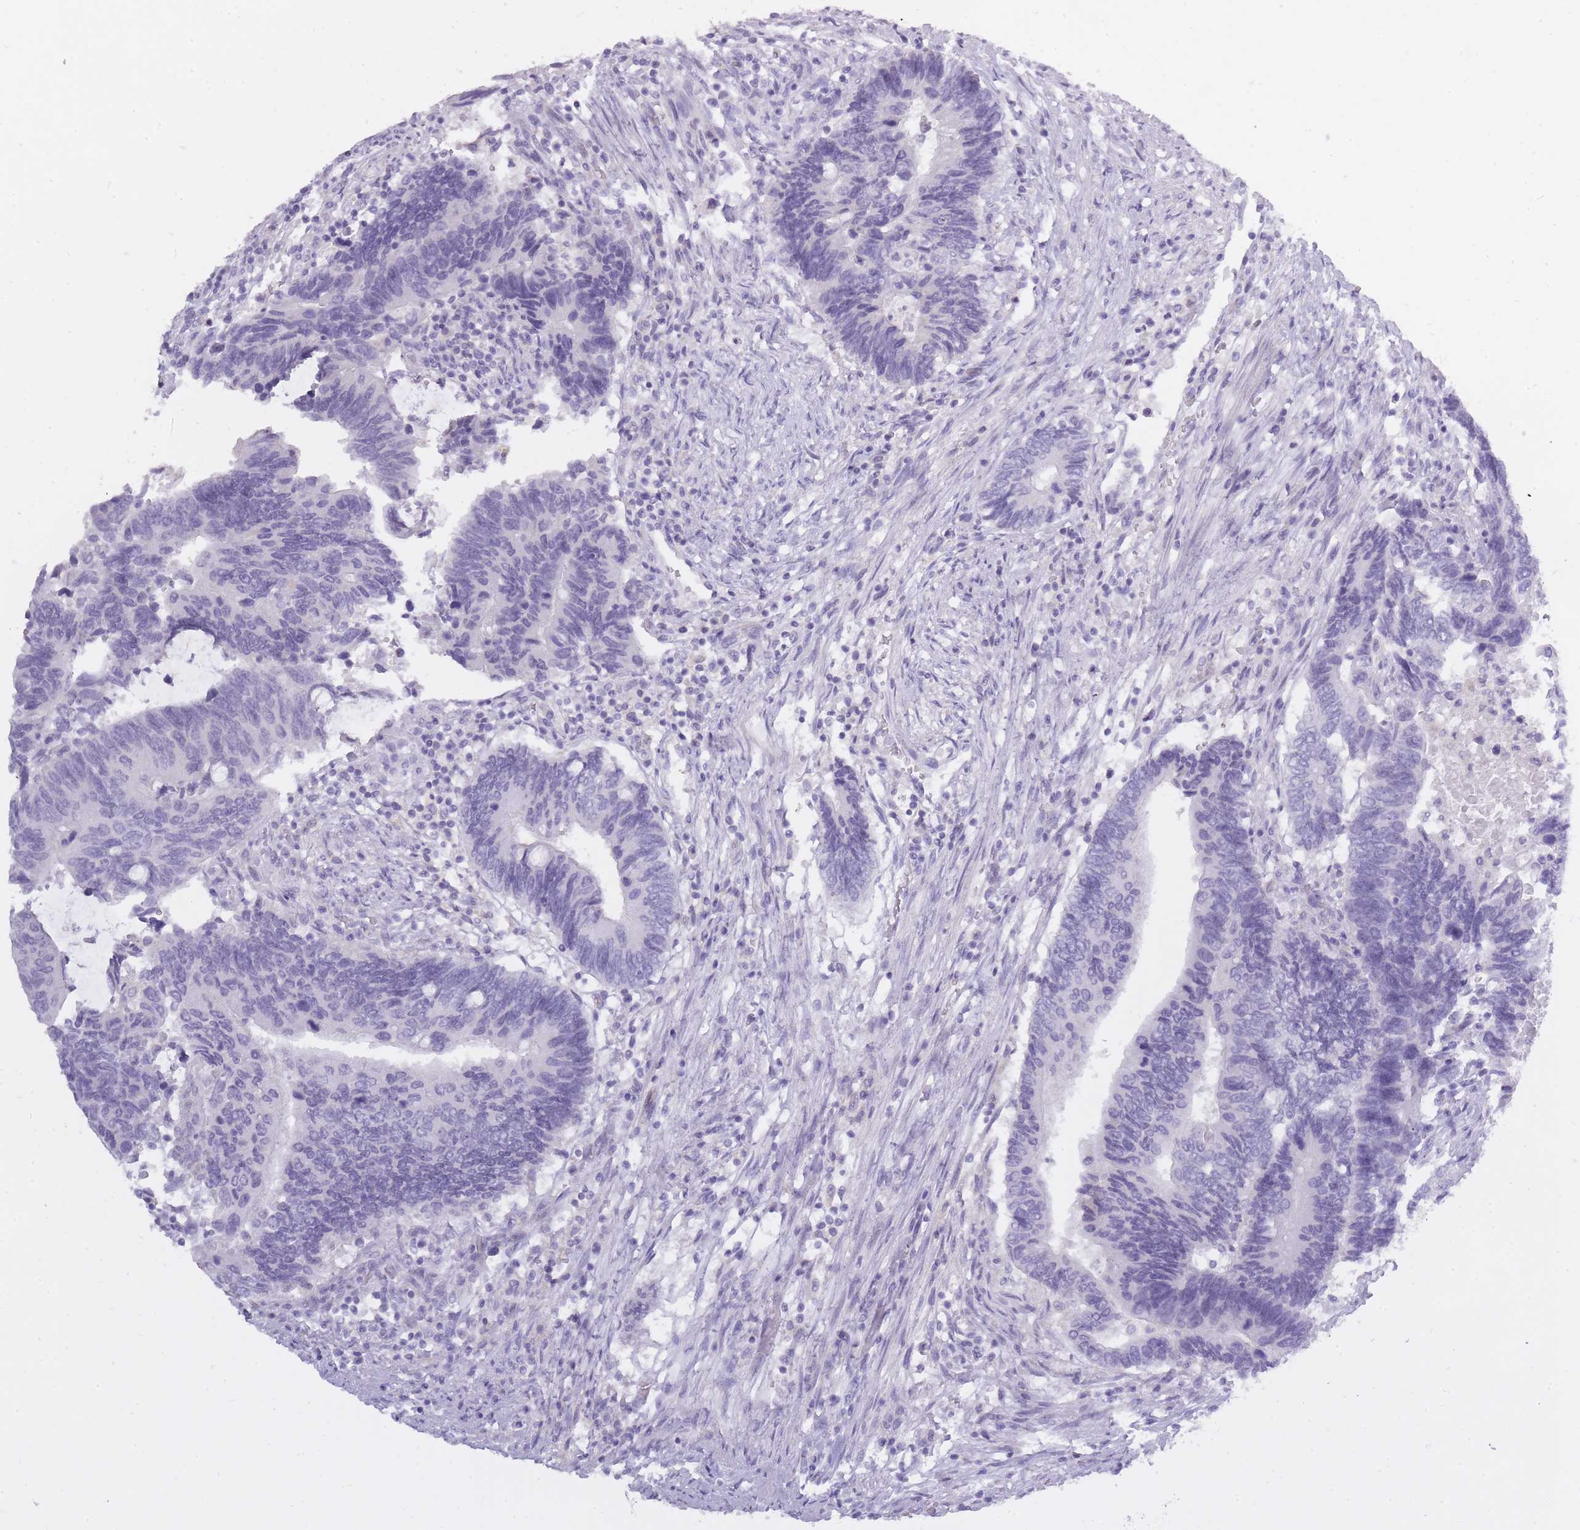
{"staining": {"intensity": "negative", "quantity": "none", "location": "none"}, "tissue": "colorectal cancer", "cell_type": "Tumor cells", "image_type": "cancer", "snomed": [{"axis": "morphology", "description": "Adenocarcinoma, NOS"}, {"axis": "topography", "description": "Colon"}], "caption": "A micrograph of human colorectal cancer (adenocarcinoma) is negative for staining in tumor cells. (DAB (3,3'-diaminobenzidine) IHC, high magnification).", "gene": "BDKRB2", "patient": {"sex": "male", "age": 87}}